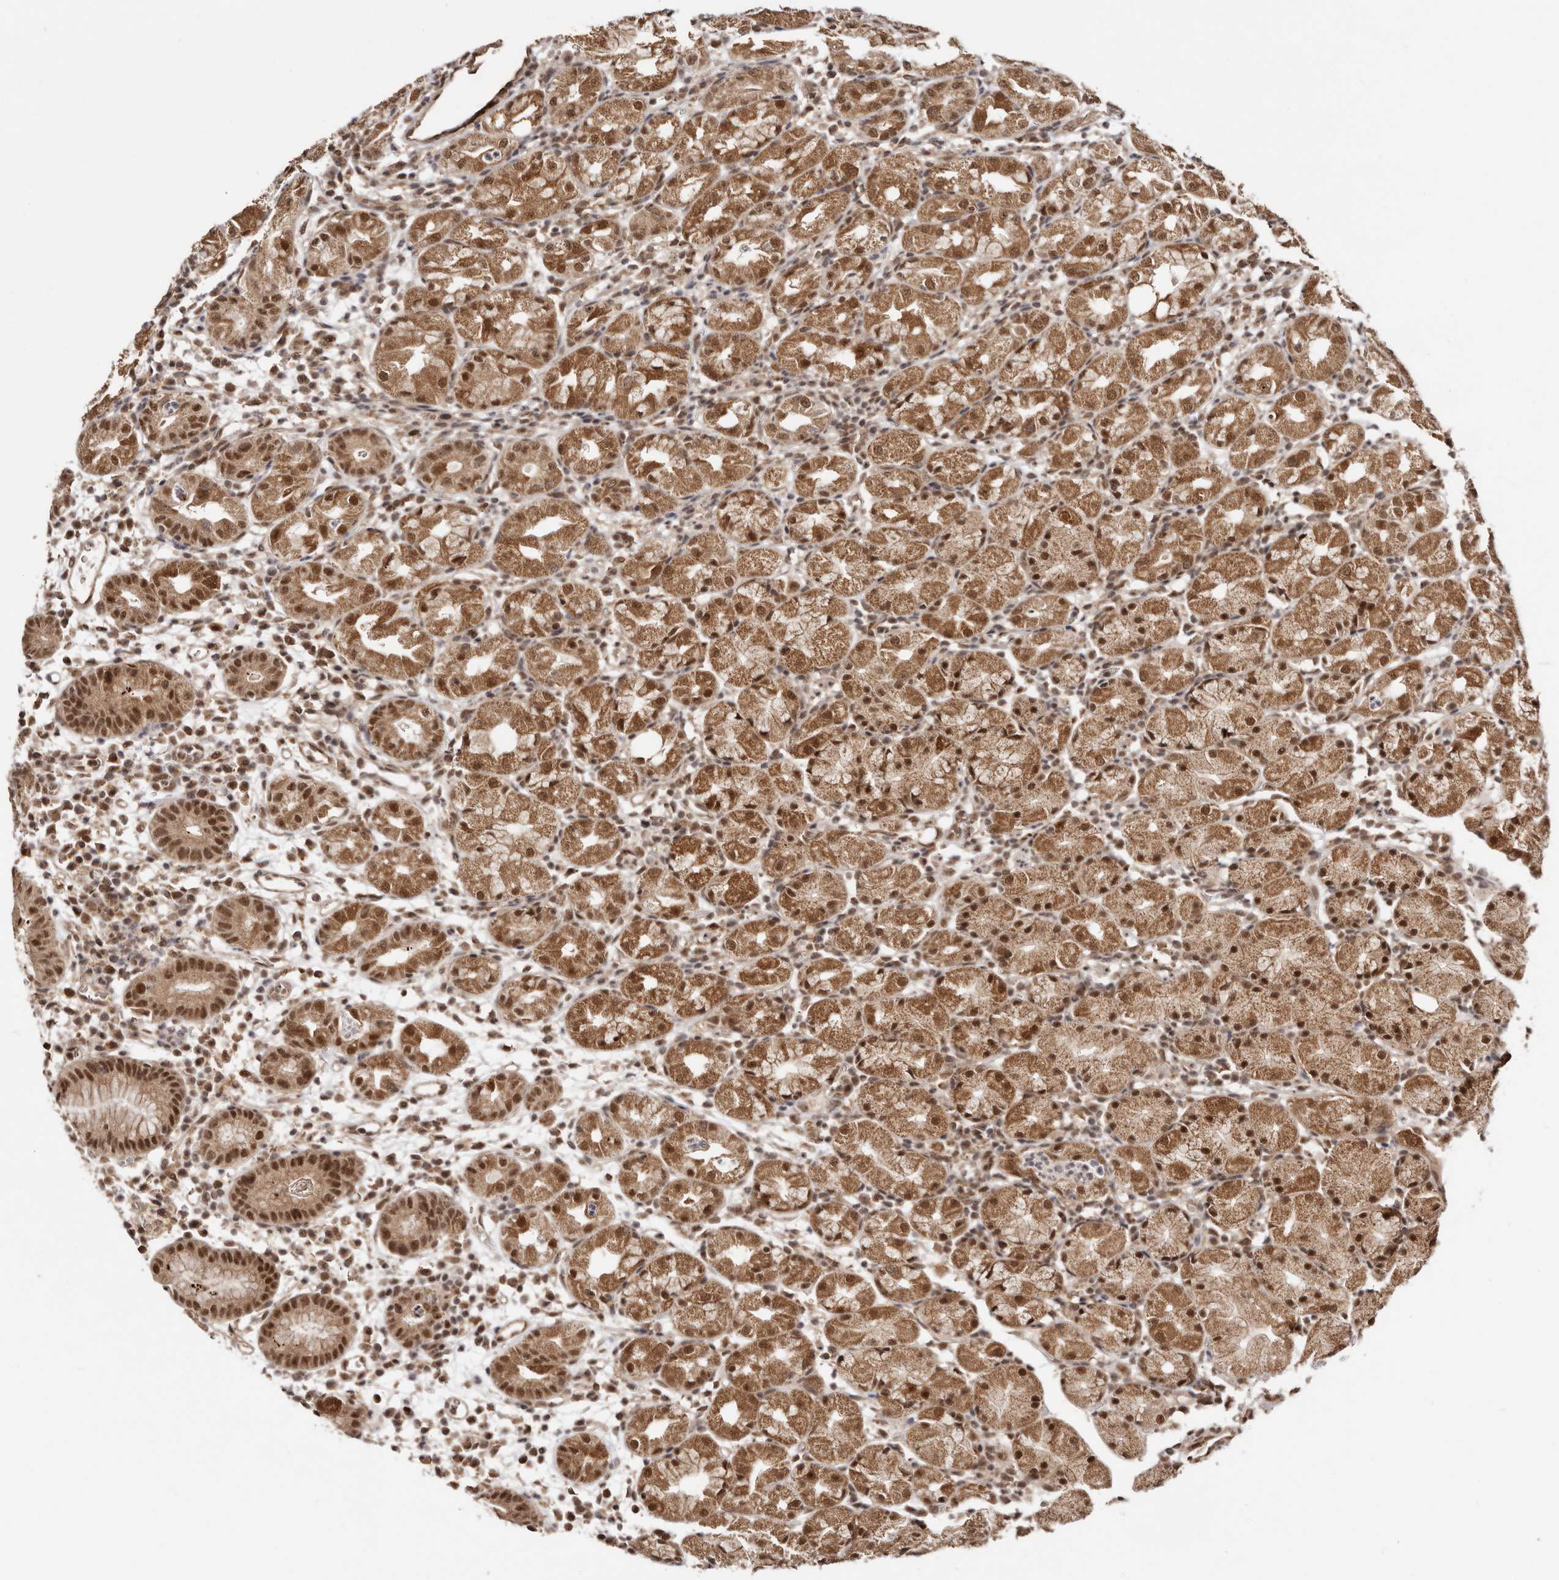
{"staining": {"intensity": "moderate", "quantity": ">75%", "location": "cytoplasmic/membranous,nuclear"}, "tissue": "stomach", "cell_type": "Glandular cells", "image_type": "normal", "snomed": [{"axis": "morphology", "description": "Normal tissue, NOS"}, {"axis": "topography", "description": "Stomach"}, {"axis": "topography", "description": "Stomach, lower"}], "caption": "A brown stain labels moderate cytoplasmic/membranous,nuclear staining of a protein in glandular cells of normal stomach.", "gene": "MED8", "patient": {"sex": "female", "age": 75}}